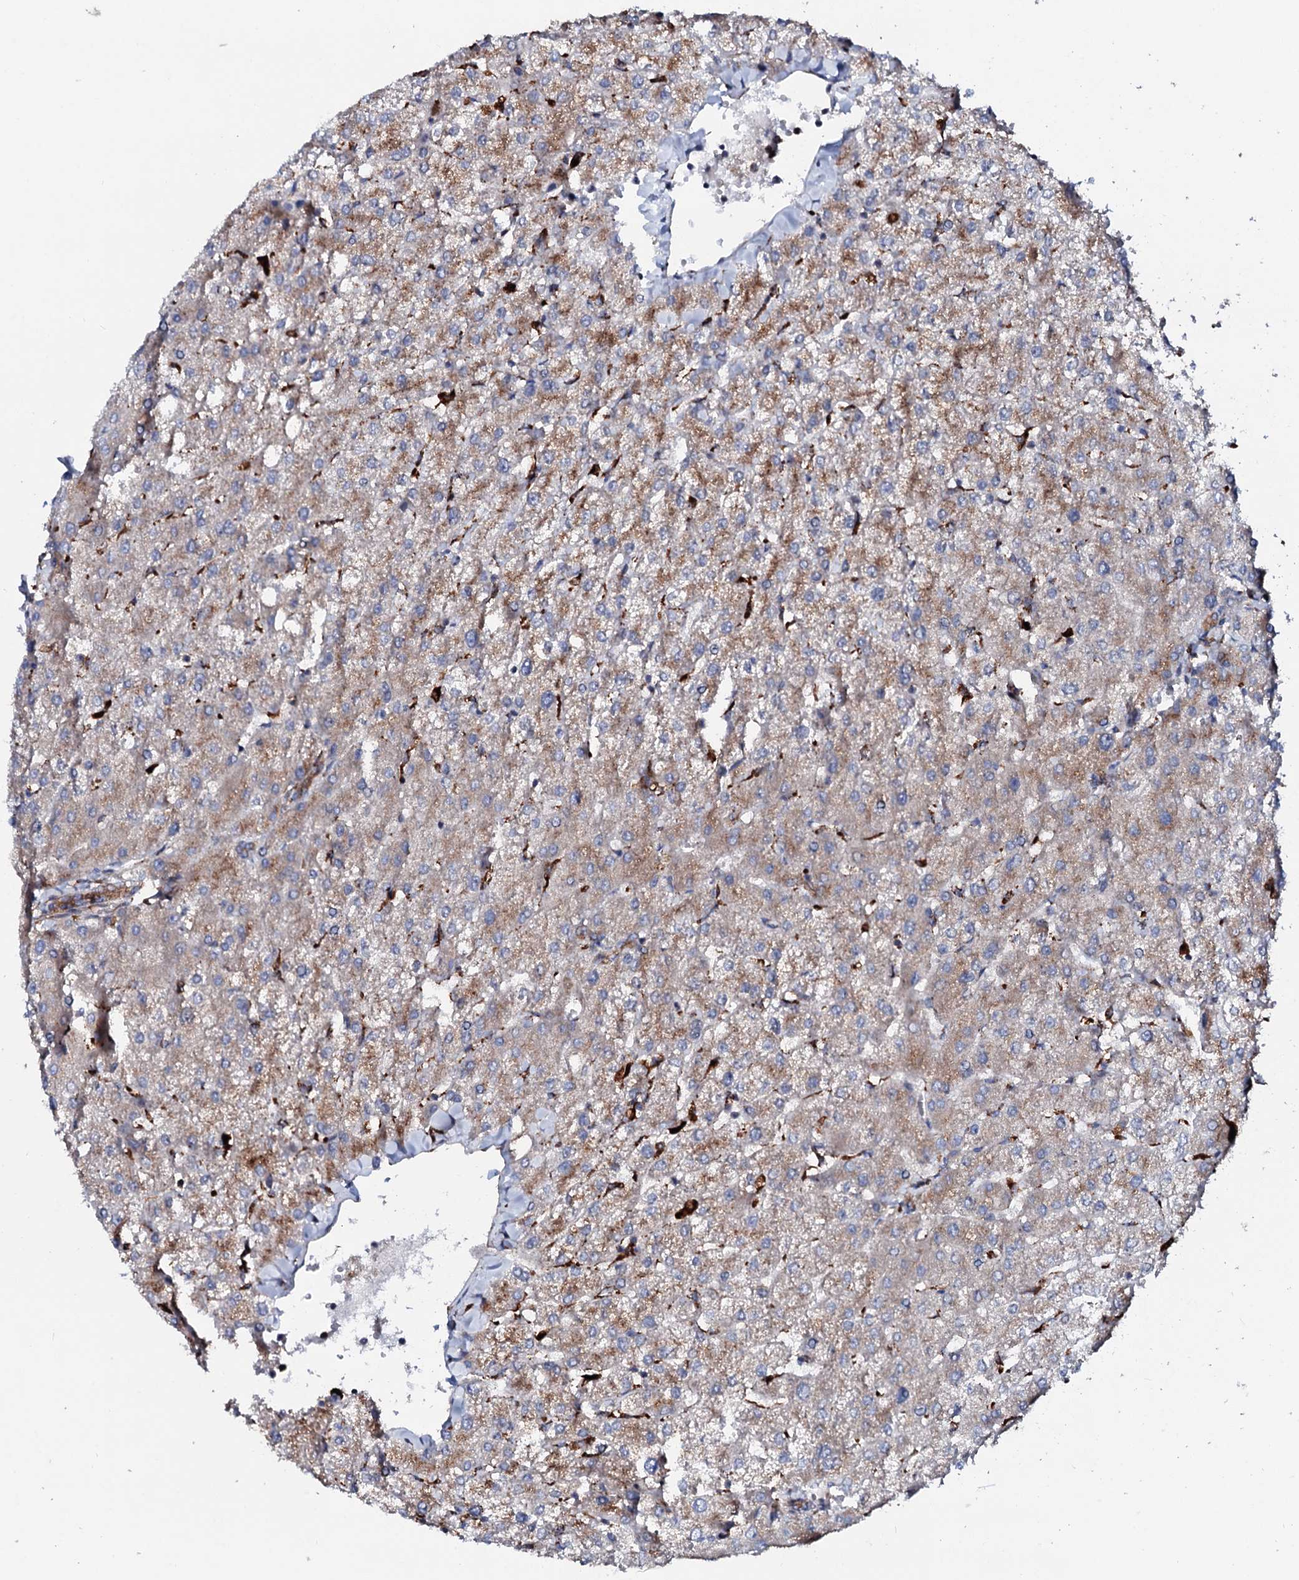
{"staining": {"intensity": "moderate", "quantity": ">75%", "location": "cytoplasmic/membranous"}, "tissue": "liver", "cell_type": "Cholangiocytes", "image_type": "normal", "snomed": [{"axis": "morphology", "description": "Normal tissue, NOS"}, {"axis": "topography", "description": "Liver"}], "caption": "Immunohistochemistry of benign liver shows medium levels of moderate cytoplasmic/membranous staining in about >75% of cholangiocytes.", "gene": "P2RX4", "patient": {"sex": "female", "age": 54}}